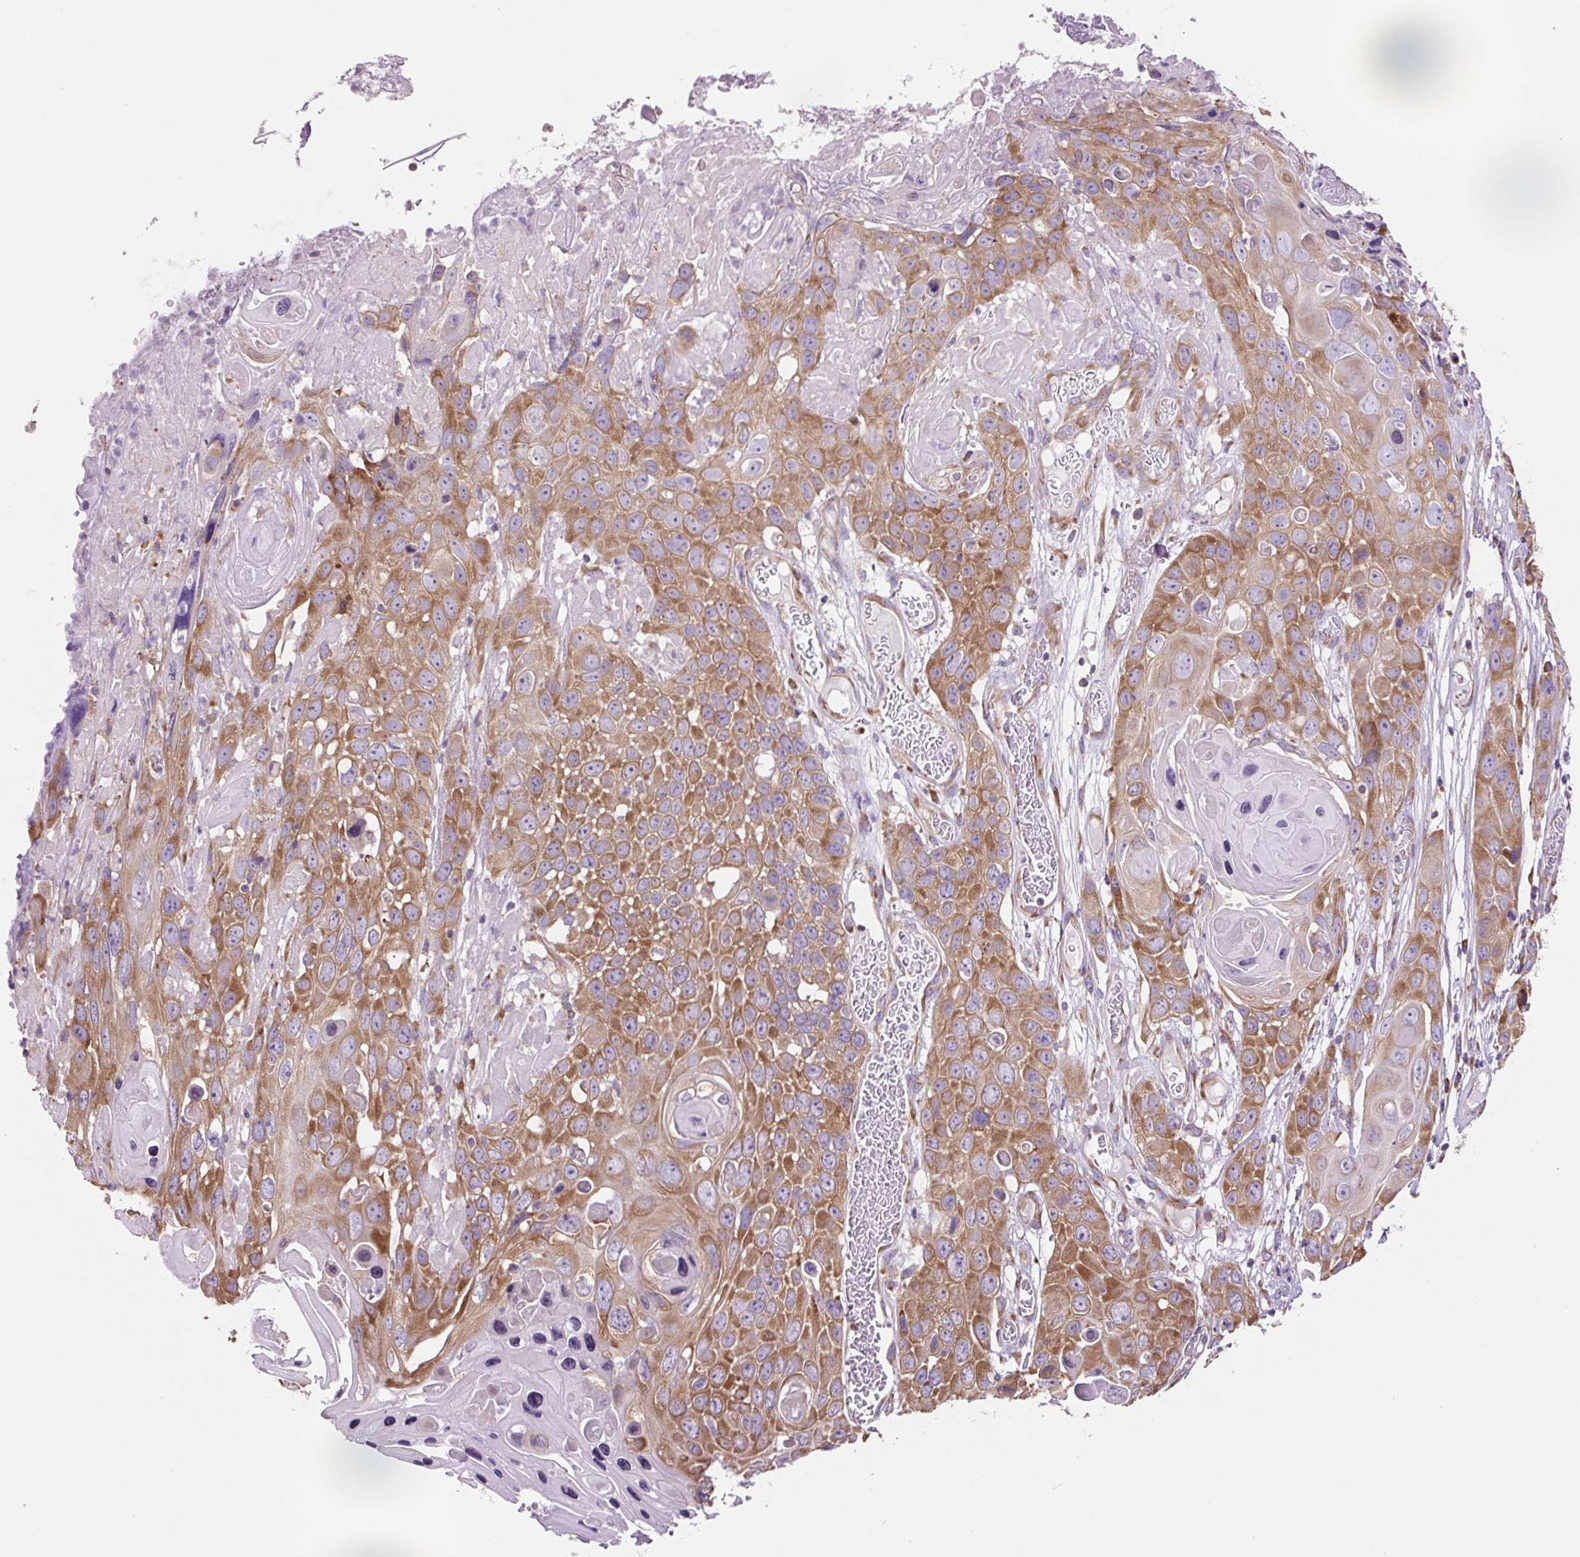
{"staining": {"intensity": "moderate", "quantity": ">75%", "location": "cytoplasmic/membranous"}, "tissue": "skin cancer", "cell_type": "Tumor cells", "image_type": "cancer", "snomed": [{"axis": "morphology", "description": "Squamous cell carcinoma, NOS"}, {"axis": "topography", "description": "Skin"}], "caption": "Skin cancer (squamous cell carcinoma) stained with a protein marker shows moderate staining in tumor cells.", "gene": "RPS23", "patient": {"sex": "male", "age": 55}}